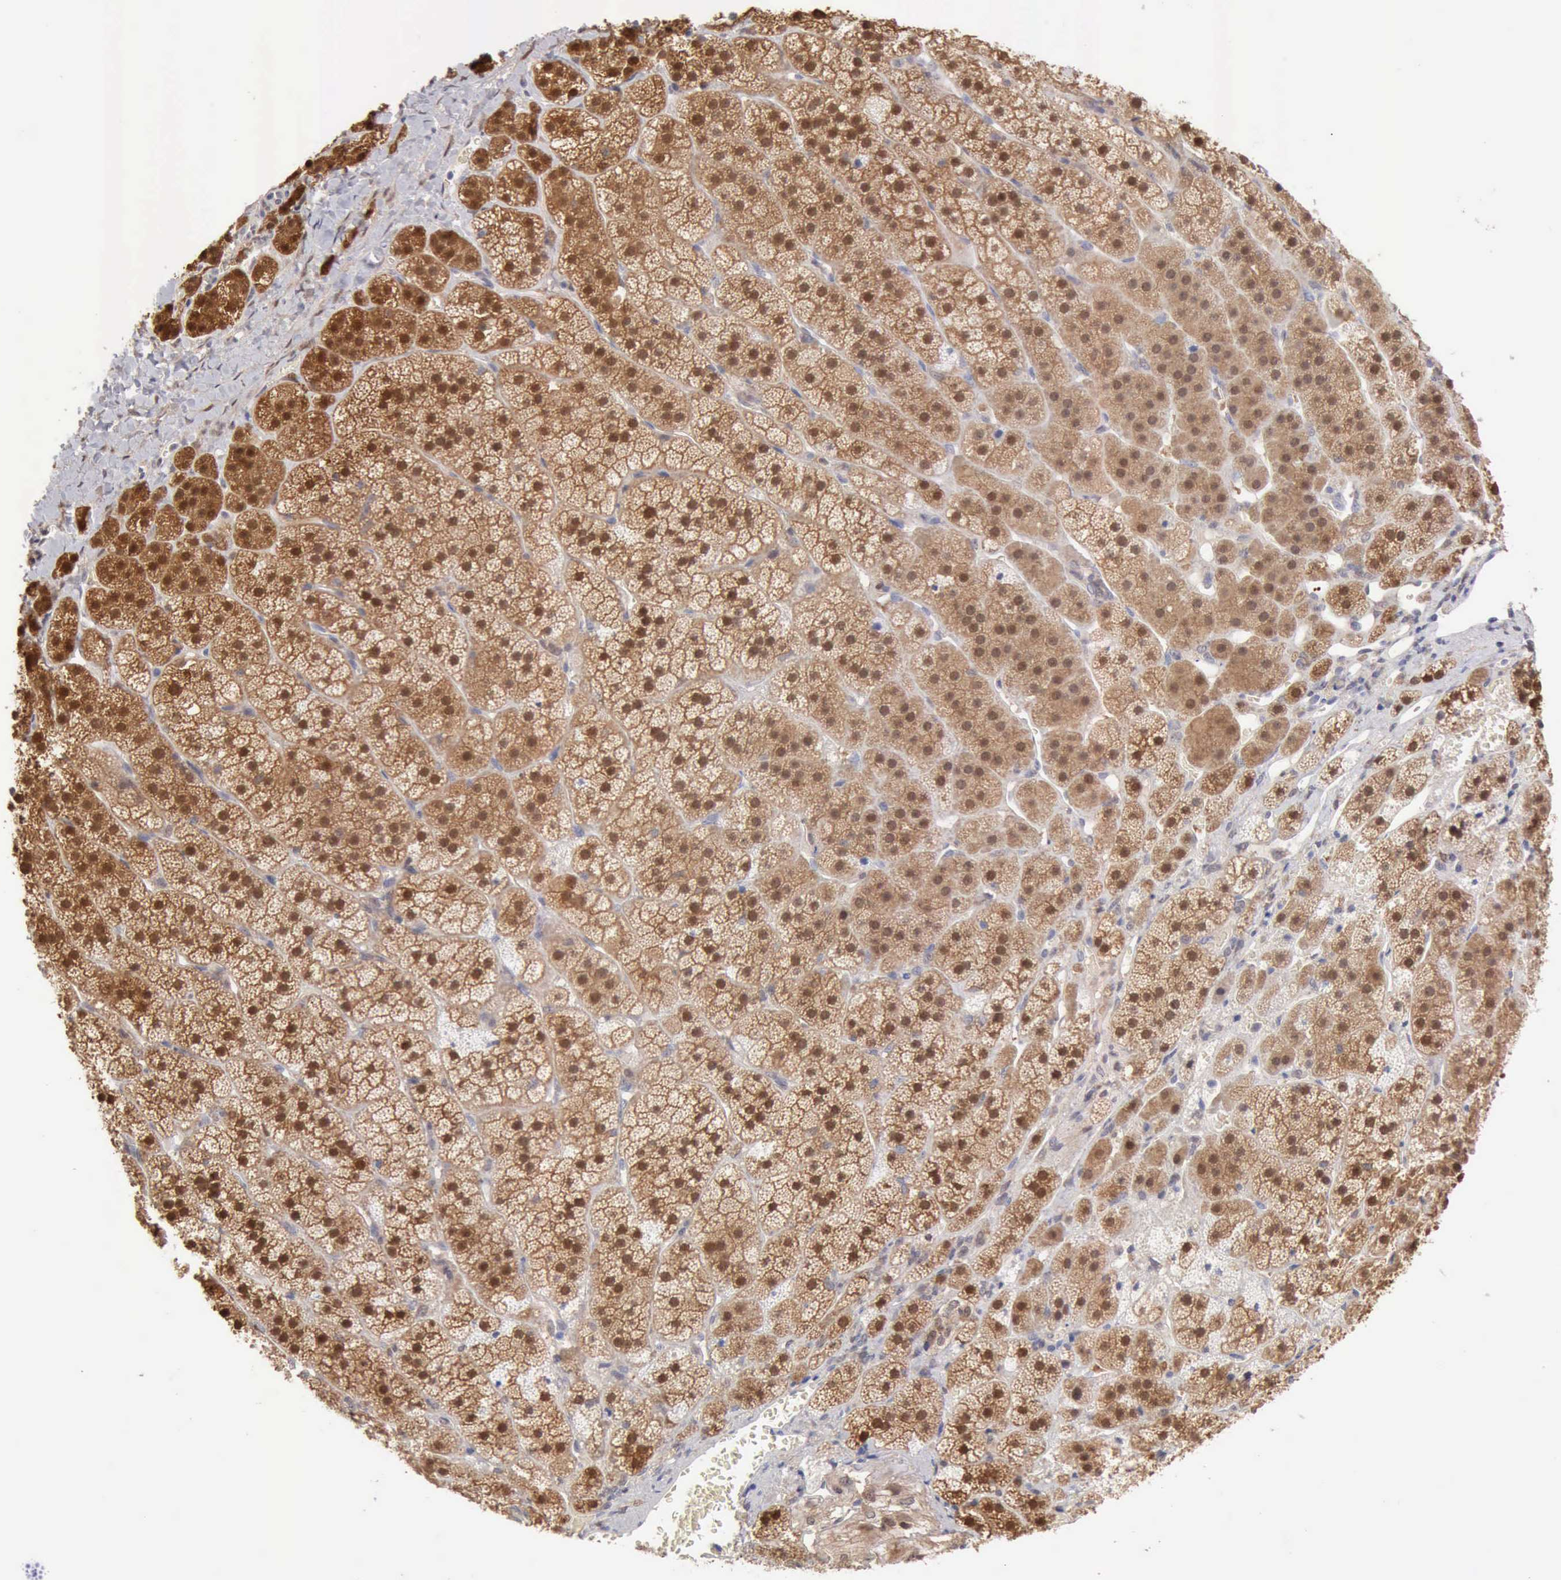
{"staining": {"intensity": "moderate", "quantity": ">75%", "location": "cytoplasmic/membranous,nuclear"}, "tissue": "adrenal gland", "cell_type": "Glandular cells", "image_type": "normal", "snomed": [{"axis": "morphology", "description": "Normal tissue, NOS"}, {"axis": "topography", "description": "Adrenal gland"}], "caption": "Benign adrenal gland displays moderate cytoplasmic/membranous,nuclear positivity in about >75% of glandular cells, visualized by immunohistochemistry.", "gene": "PTGR2", "patient": {"sex": "female", "age": 44}}